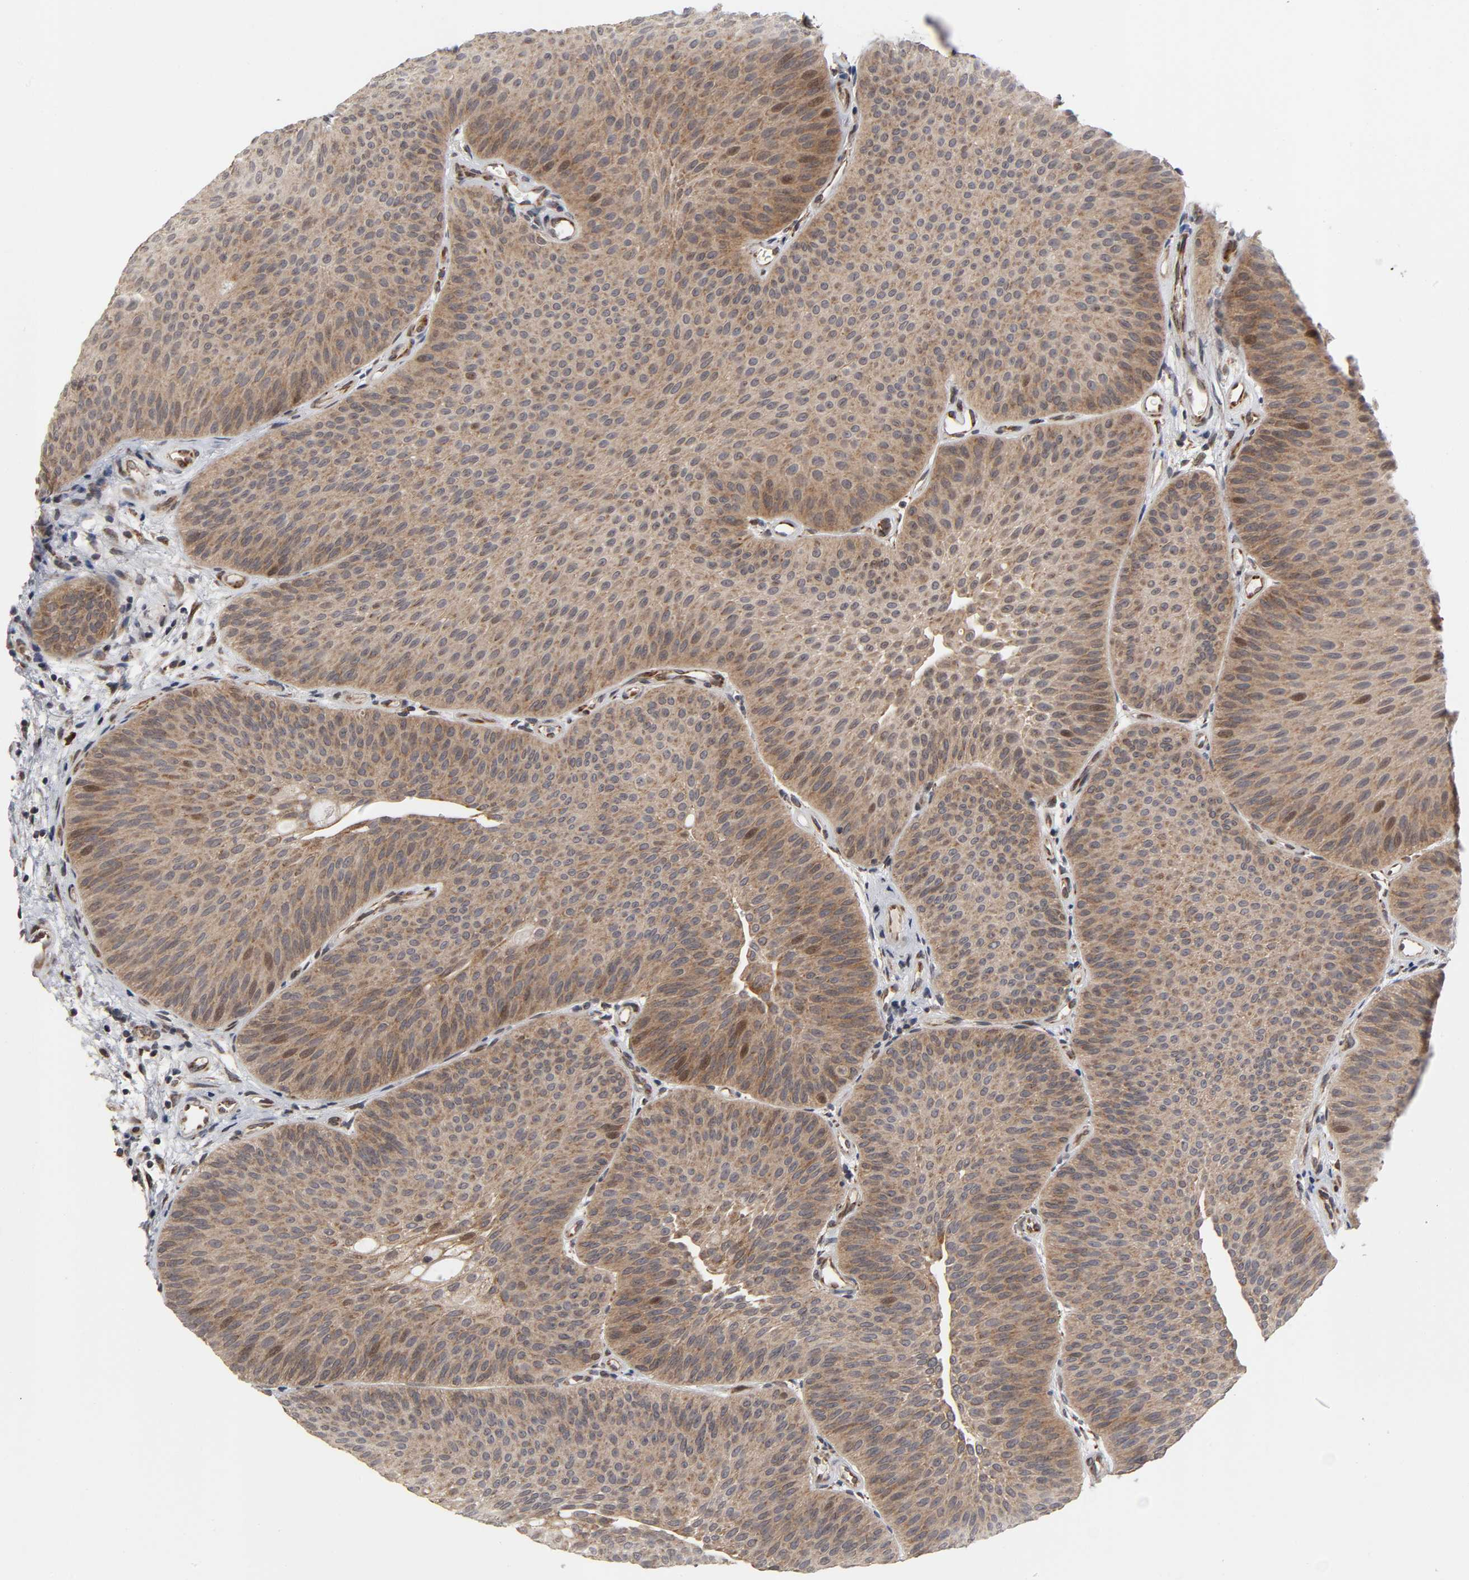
{"staining": {"intensity": "moderate", "quantity": ">75%", "location": "cytoplasmic/membranous"}, "tissue": "urothelial cancer", "cell_type": "Tumor cells", "image_type": "cancer", "snomed": [{"axis": "morphology", "description": "Urothelial carcinoma, Low grade"}, {"axis": "topography", "description": "Urinary bladder"}], "caption": "This histopathology image demonstrates low-grade urothelial carcinoma stained with immunohistochemistry to label a protein in brown. The cytoplasmic/membranous of tumor cells show moderate positivity for the protein. Nuclei are counter-stained blue.", "gene": "SLC30A9", "patient": {"sex": "female", "age": 60}}